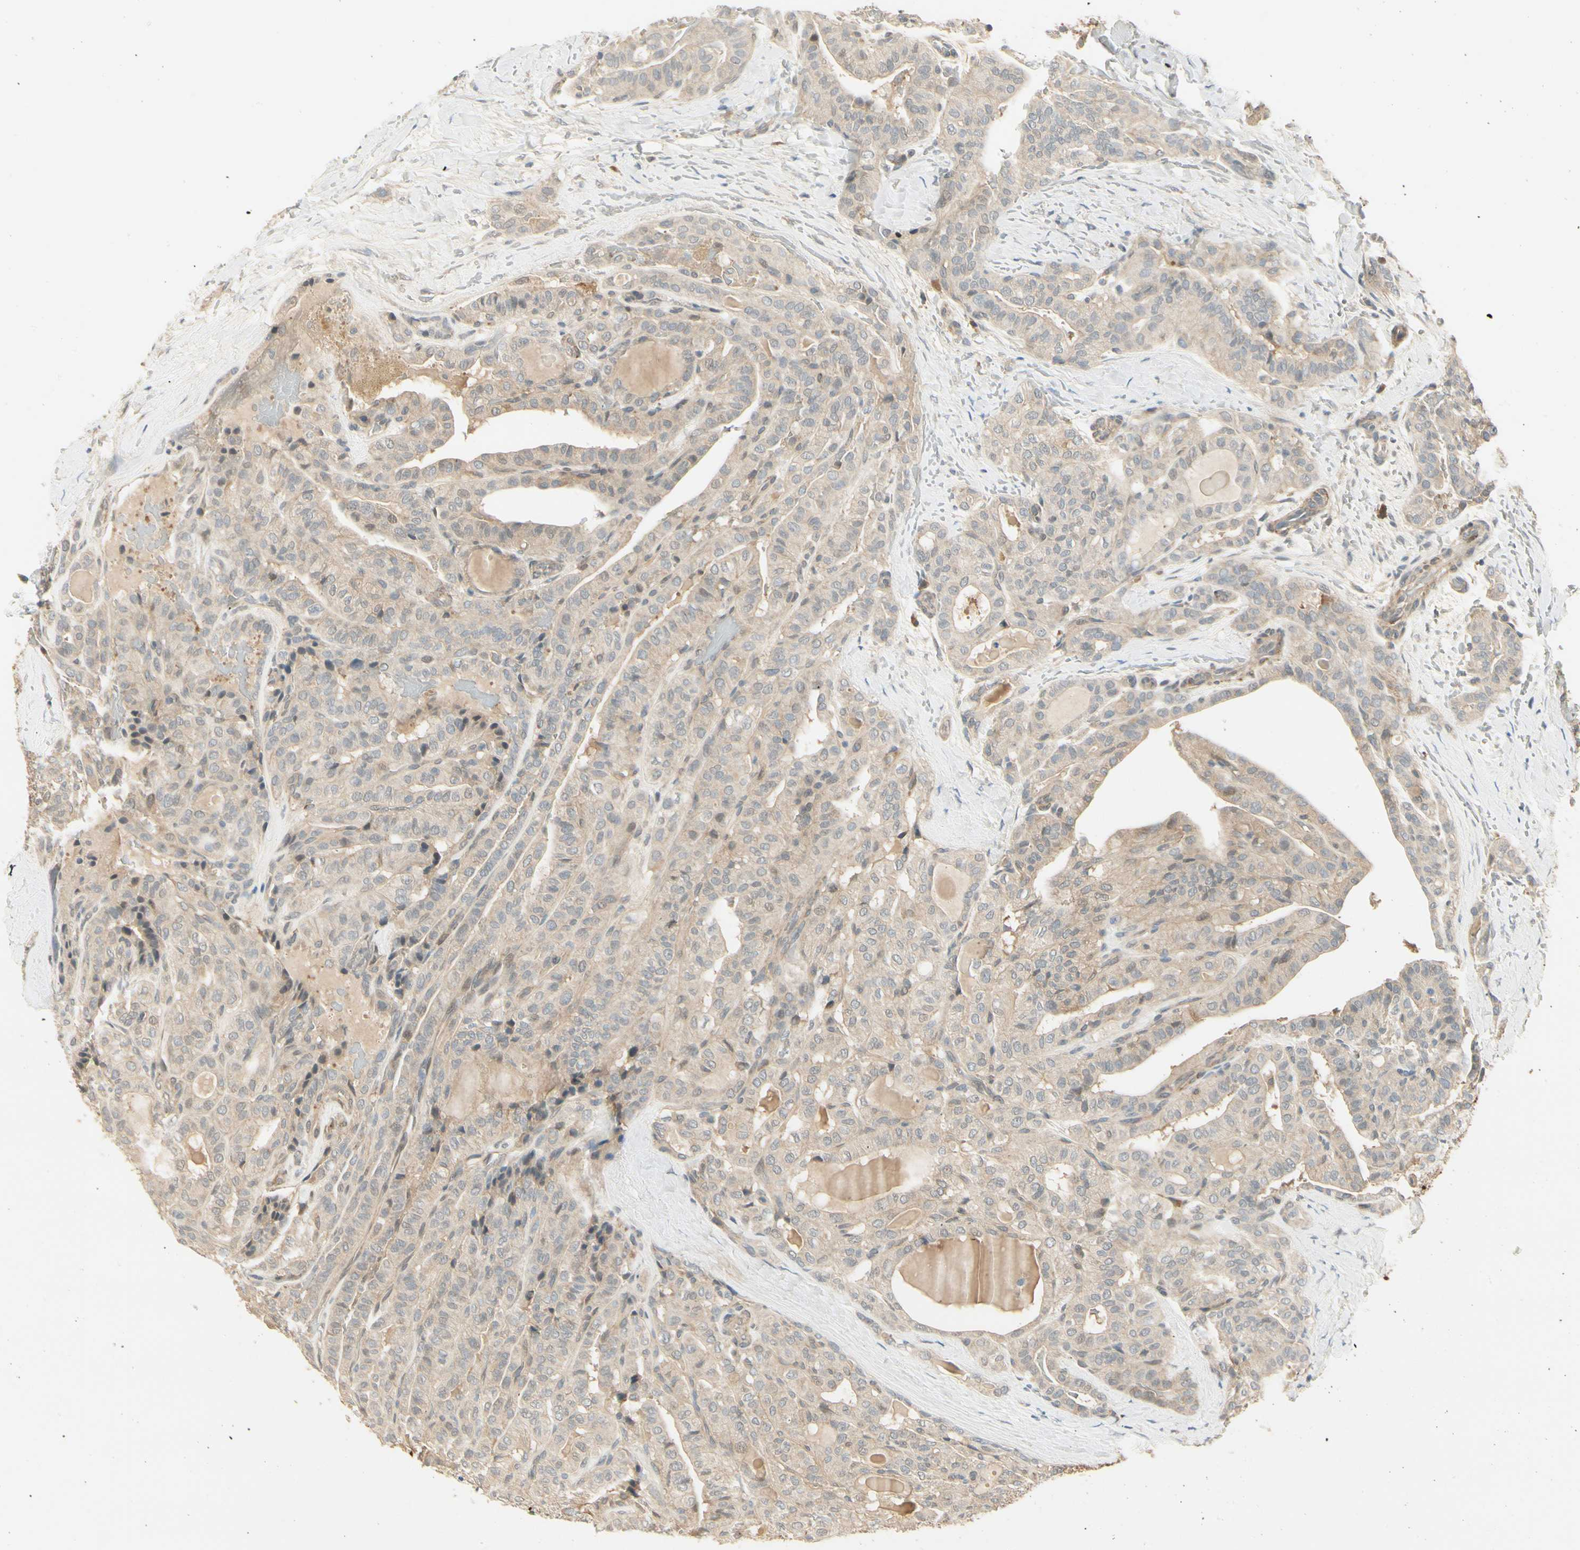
{"staining": {"intensity": "weak", "quantity": "25%-75%", "location": "cytoplasmic/membranous"}, "tissue": "thyroid cancer", "cell_type": "Tumor cells", "image_type": "cancer", "snomed": [{"axis": "morphology", "description": "Papillary adenocarcinoma, NOS"}, {"axis": "topography", "description": "Thyroid gland"}], "caption": "This is a photomicrograph of immunohistochemistry staining of papillary adenocarcinoma (thyroid), which shows weak staining in the cytoplasmic/membranous of tumor cells.", "gene": "EPHB3", "patient": {"sex": "male", "age": 77}}